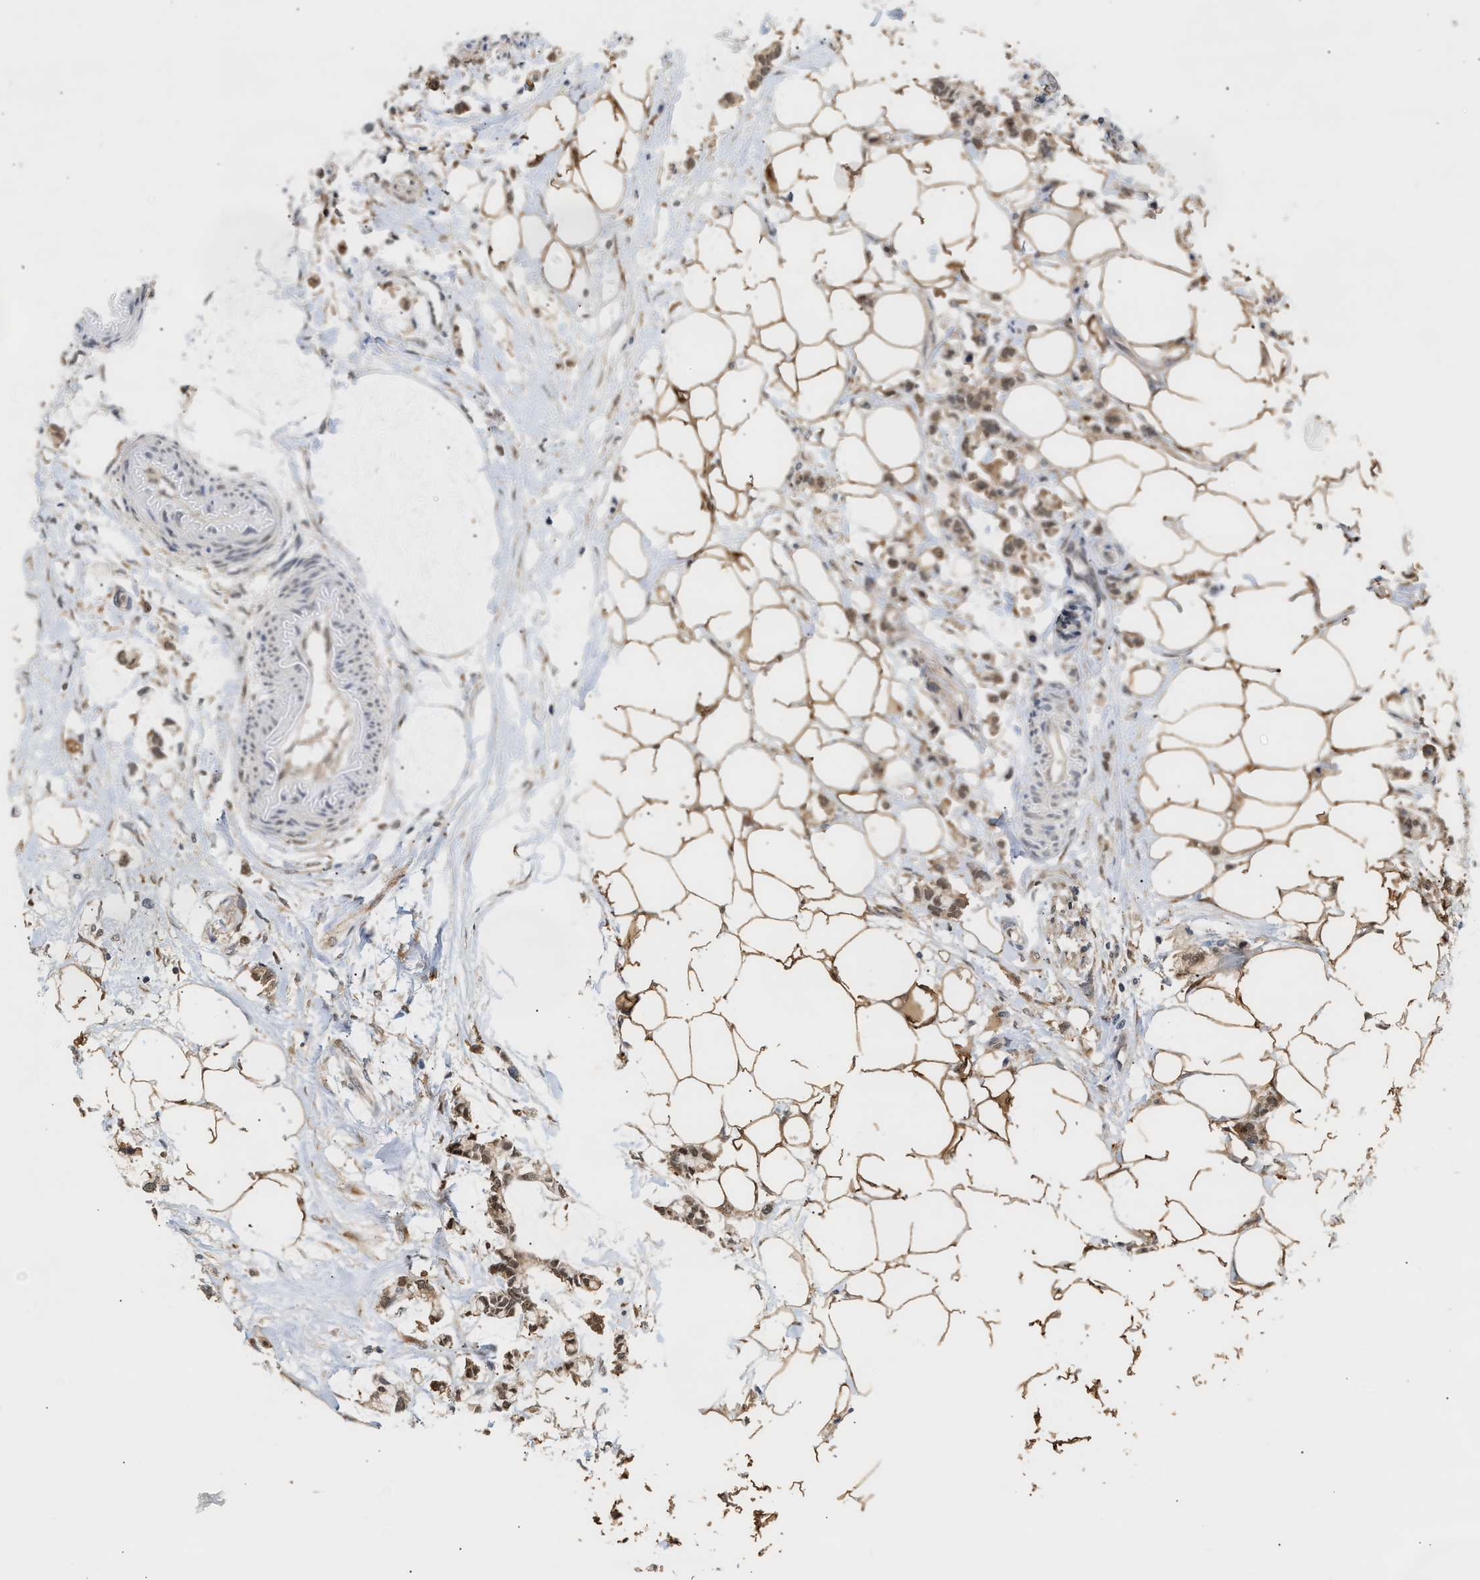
{"staining": {"intensity": "moderate", "quantity": ">75%", "location": "nuclear"}, "tissue": "colorectal cancer", "cell_type": "Tumor cells", "image_type": "cancer", "snomed": [{"axis": "morphology", "description": "Normal tissue, NOS"}, {"axis": "morphology", "description": "Adenocarcinoma, NOS"}, {"axis": "topography", "description": "Colon"}, {"axis": "topography", "description": "Peripheral nerve tissue"}], "caption": "The histopathology image reveals staining of colorectal cancer, revealing moderate nuclear protein expression (brown color) within tumor cells. The protein of interest is shown in brown color, while the nuclei are stained blue.", "gene": "ABHD5", "patient": {"sex": "male", "age": 14}}